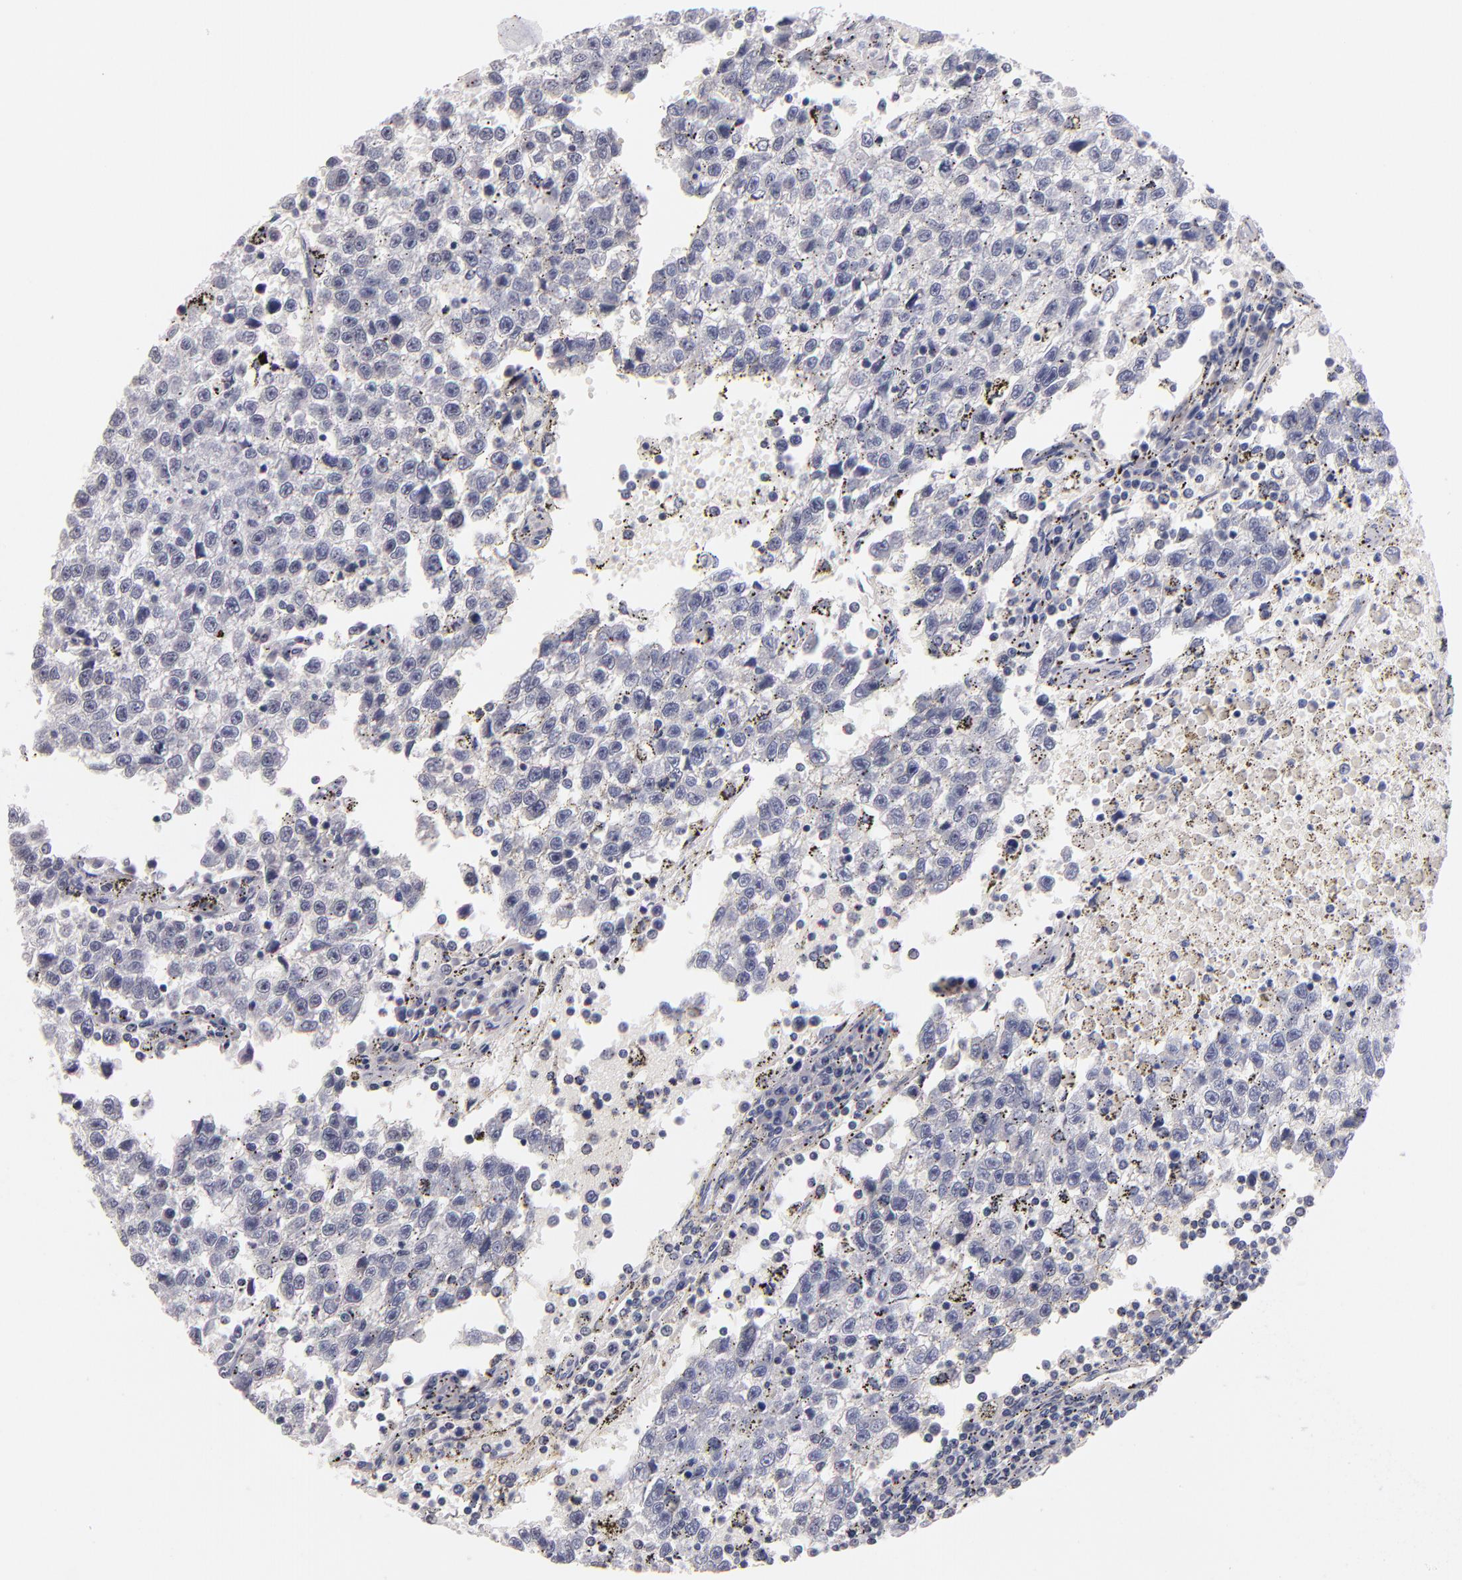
{"staining": {"intensity": "negative", "quantity": "none", "location": "none"}, "tissue": "testis cancer", "cell_type": "Tumor cells", "image_type": "cancer", "snomed": [{"axis": "morphology", "description": "Seminoma, NOS"}, {"axis": "topography", "description": "Testis"}], "caption": "Testis cancer (seminoma) was stained to show a protein in brown. There is no significant staining in tumor cells.", "gene": "SOX10", "patient": {"sex": "male", "age": 35}}